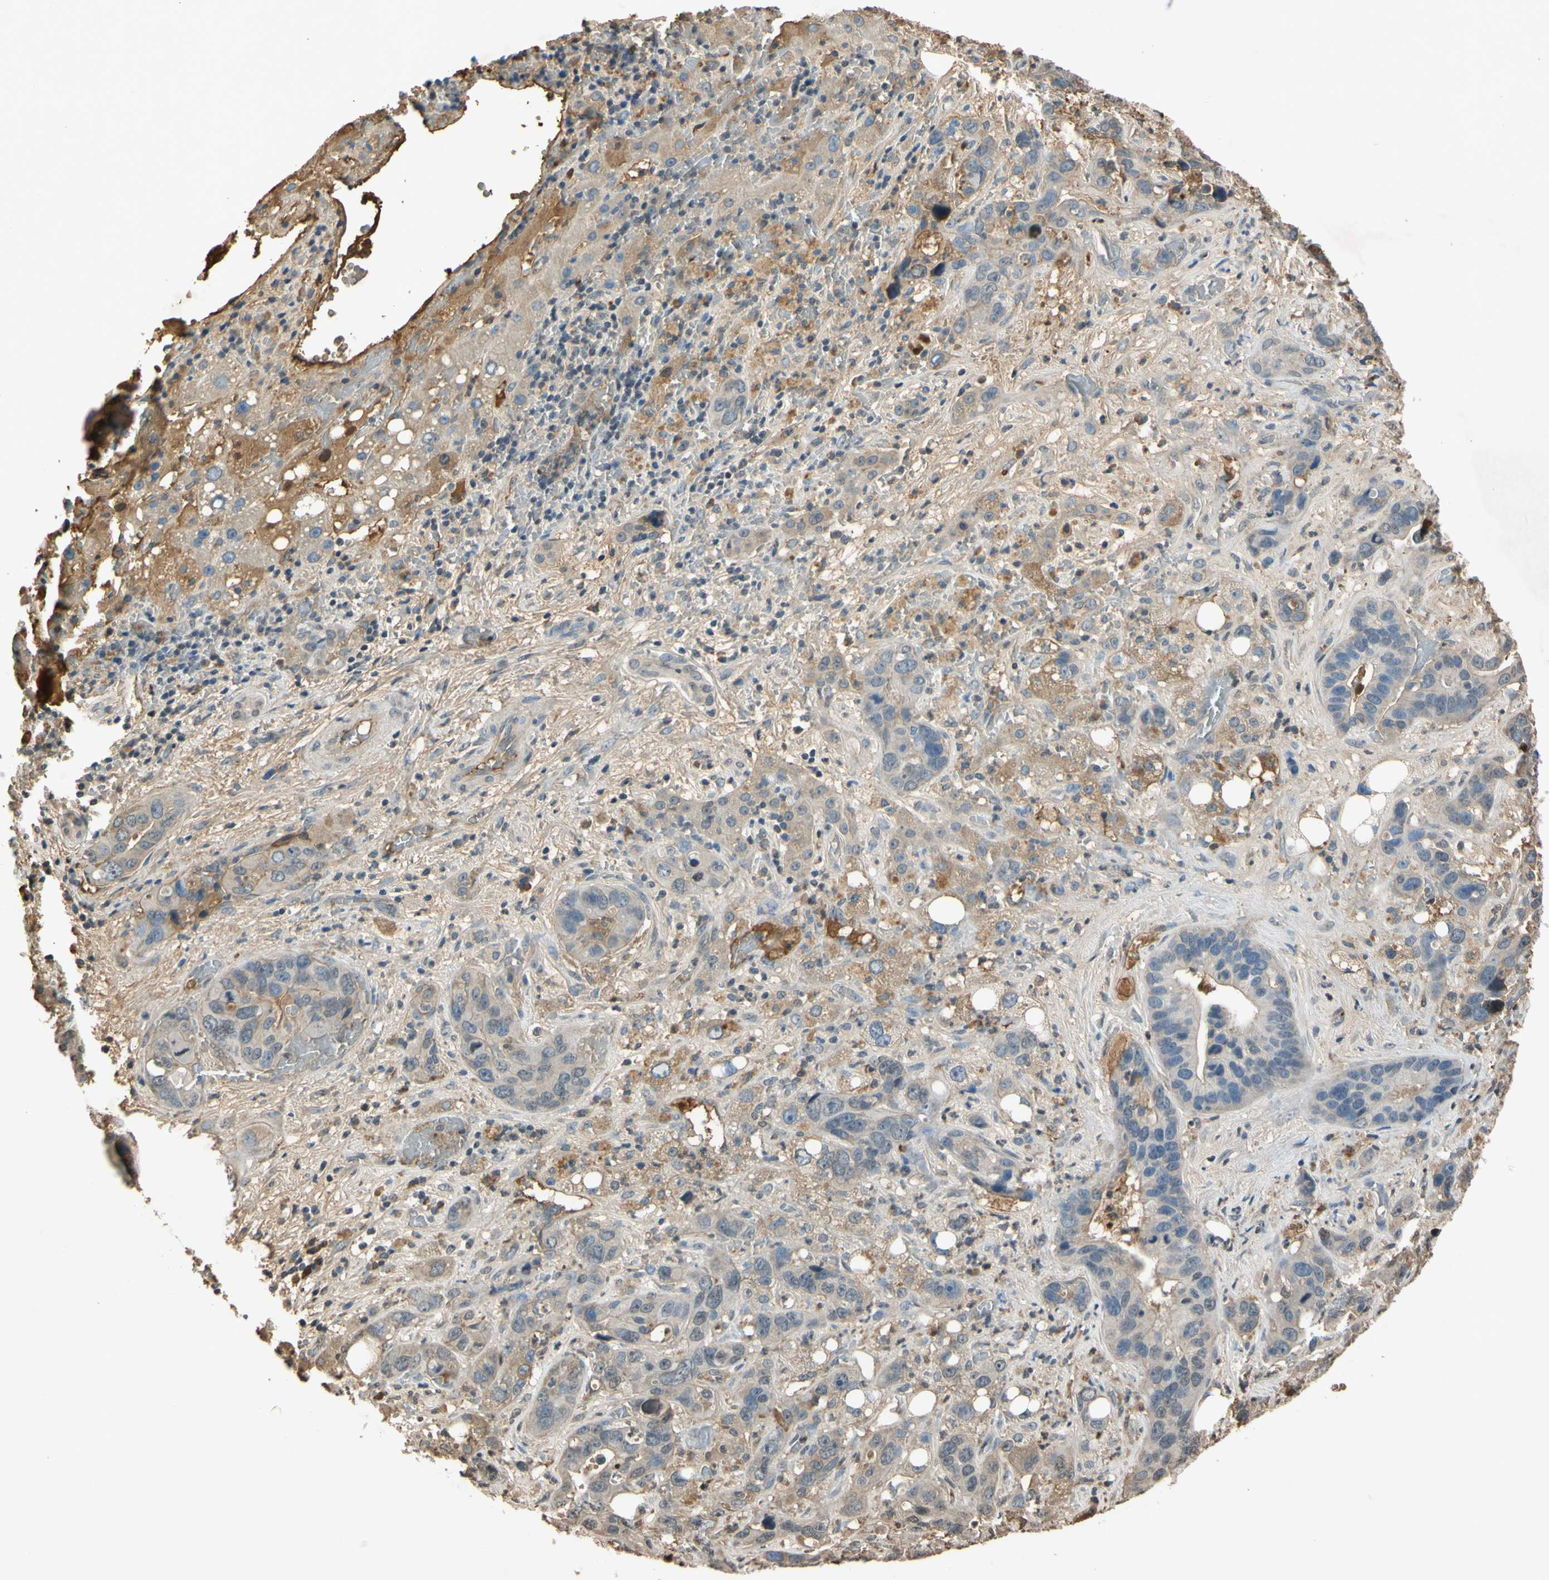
{"staining": {"intensity": "moderate", "quantity": "25%-75%", "location": "cytoplasmic/membranous"}, "tissue": "liver cancer", "cell_type": "Tumor cells", "image_type": "cancer", "snomed": [{"axis": "morphology", "description": "Cholangiocarcinoma"}, {"axis": "topography", "description": "Liver"}], "caption": "This is a photomicrograph of immunohistochemistry (IHC) staining of liver cholangiocarcinoma, which shows moderate expression in the cytoplasmic/membranous of tumor cells.", "gene": "TIMP2", "patient": {"sex": "female", "age": 65}}